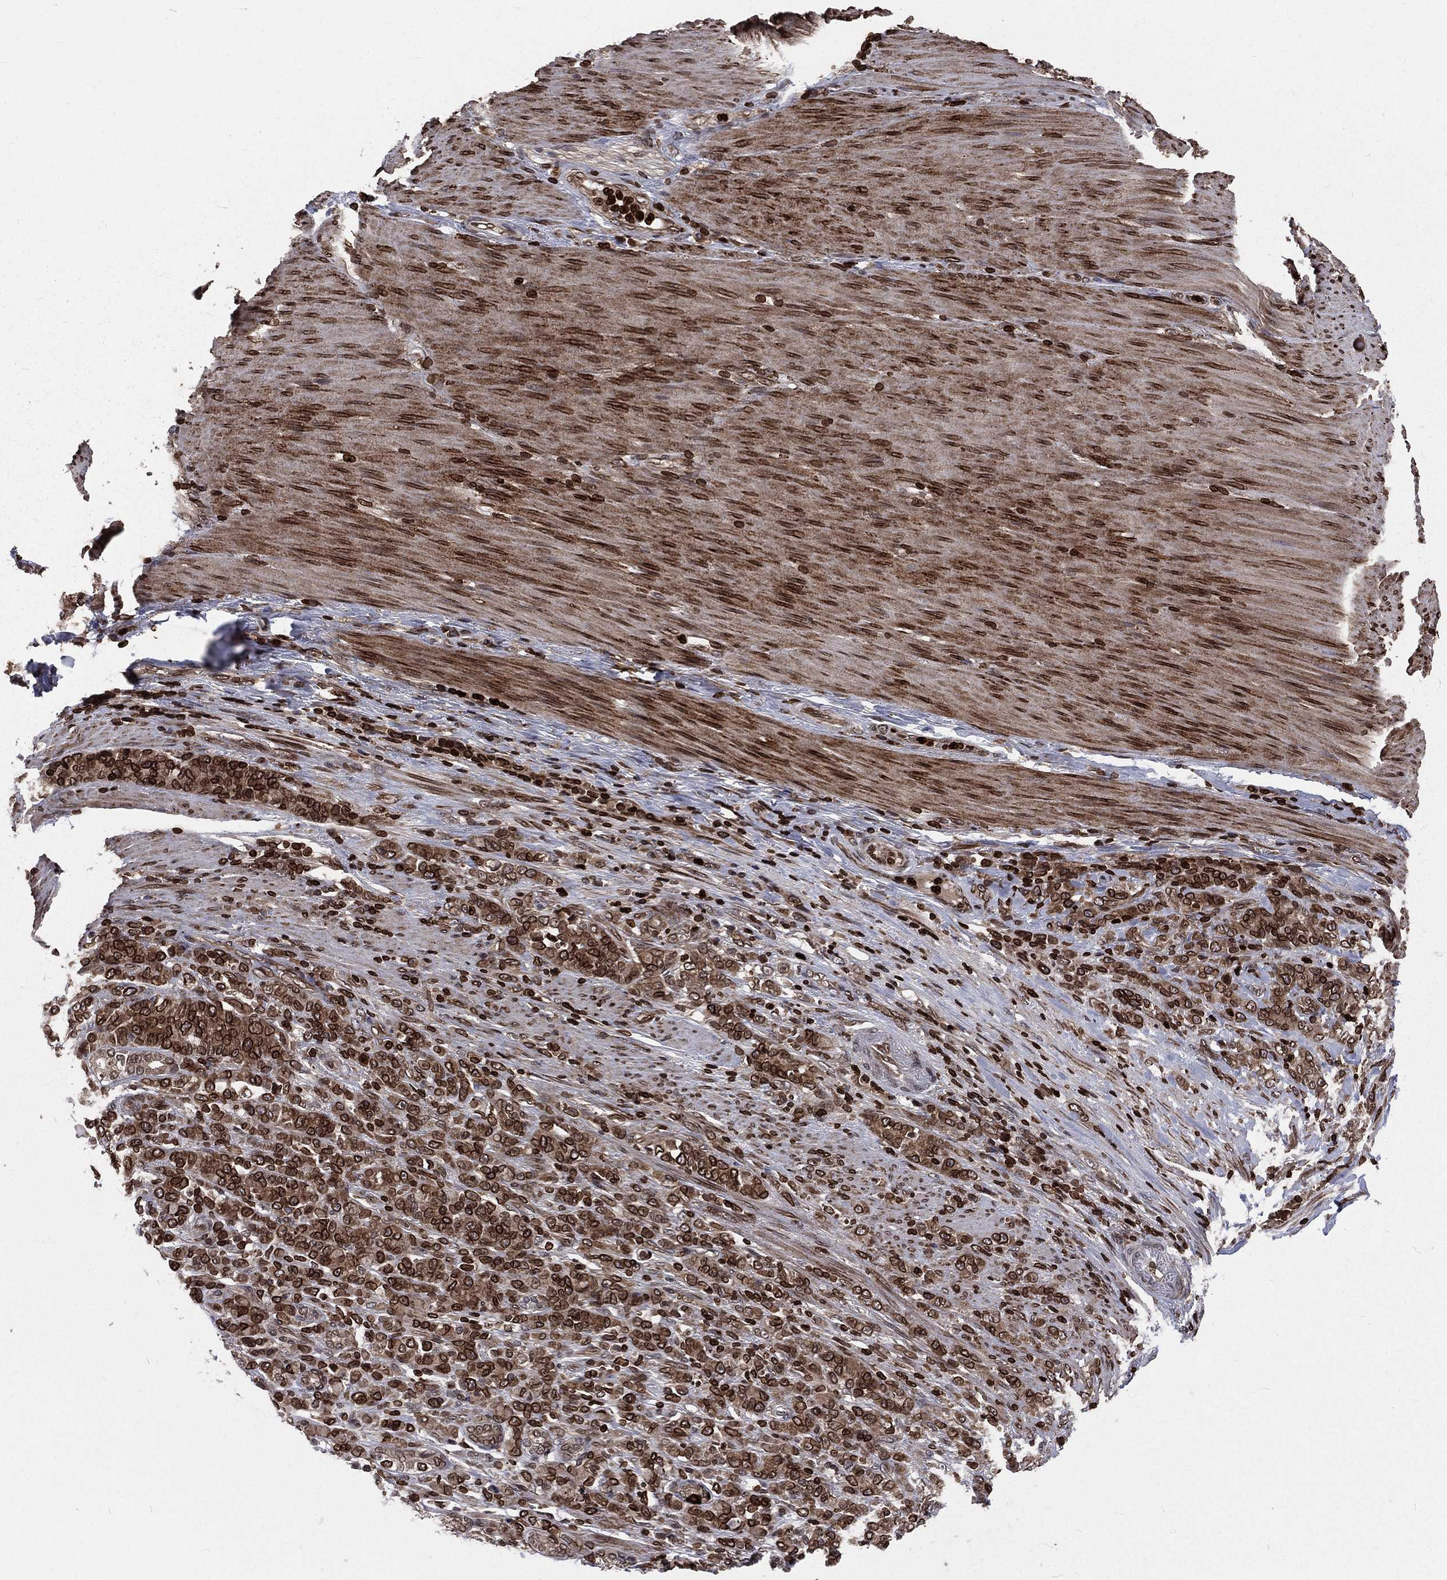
{"staining": {"intensity": "strong", "quantity": ">75%", "location": "cytoplasmic/membranous,nuclear"}, "tissue": "stomach cancer", "cell_type": "Tumor cells", "image_type": "cancer", "snomed": [{"axis": "morphology", "description": "Normal tissue, NOS"}, {"axis": "morphology", "description": "Adenocarcinoma, NOS"}, {"axis": "topography", "description": "Stomach"}], "caption": "Tumor cells demonstrate high levels of strong cytoplasmic/membranous and nuclear positivity in approximately >75% of cells in human stomach cancer (adenocarcinoma). The staining was performed using DAB, with brown indicating positive protein expression. Nuclei are stained blue with hematoxylin.", "gene": "LBR", "patient": {"sex": "female", "age": 79}}